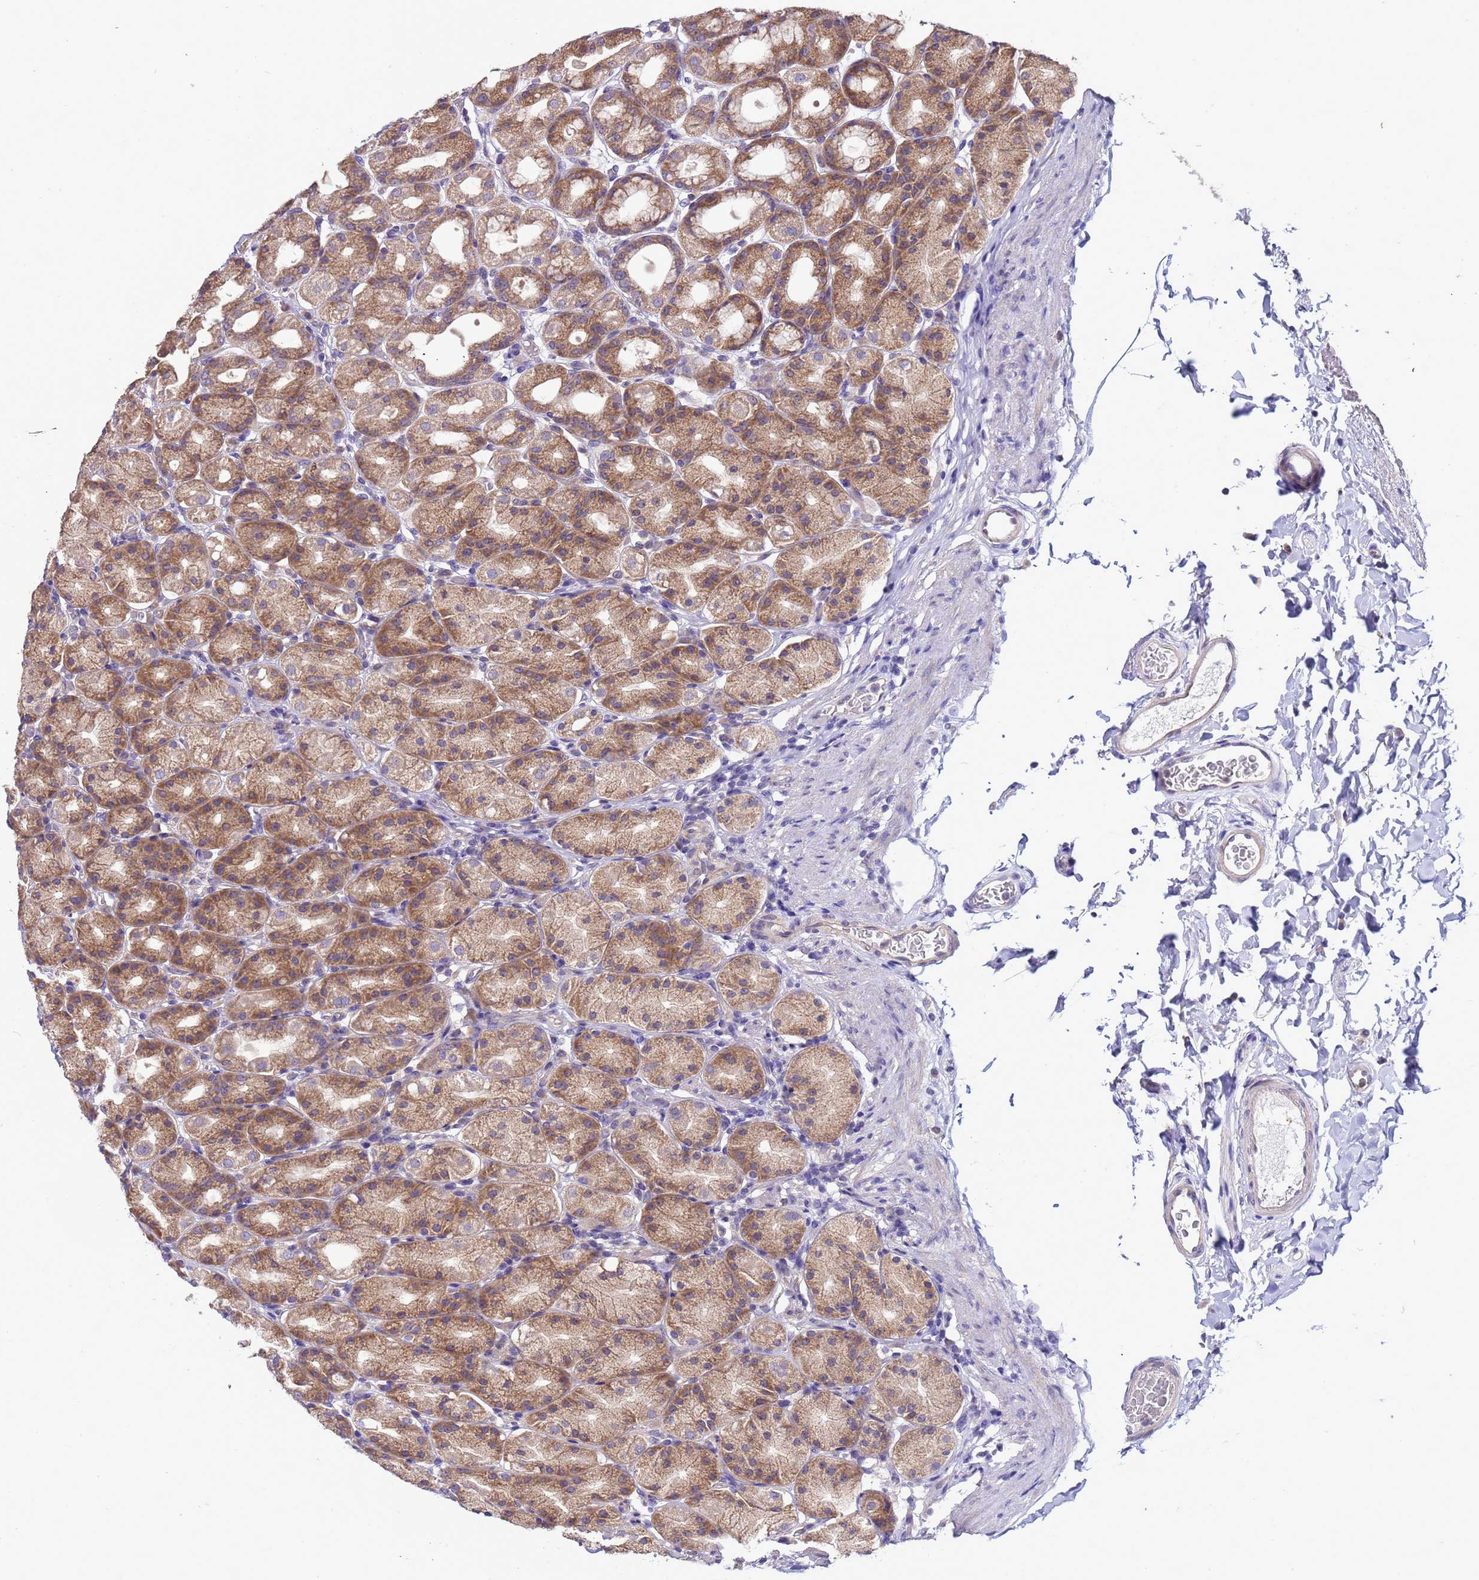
{"staining": {"intensity": "moderate", "quantity": ">75%", "location": "cytoplasmic/membranous"}, "tissue": "stomach", "cell_type": "Glandular cells", "image_type": "normal", "snomed": [{"axis": "morphology", "description": "Normal tissue, NOS"}, {"axis": "topography", "description": "Stomach, upper"}], "caption": "Immunohistochemistry (IHC) (DAB) staining of benign stomach reveals moderate cytoplasmic/membranous protein staining in about >75% of glandular cells. (IHC, brightfield microscopy, high magnification).", "gene": "ELMOD2", "patient": {"sex": "male", "age": 68}}